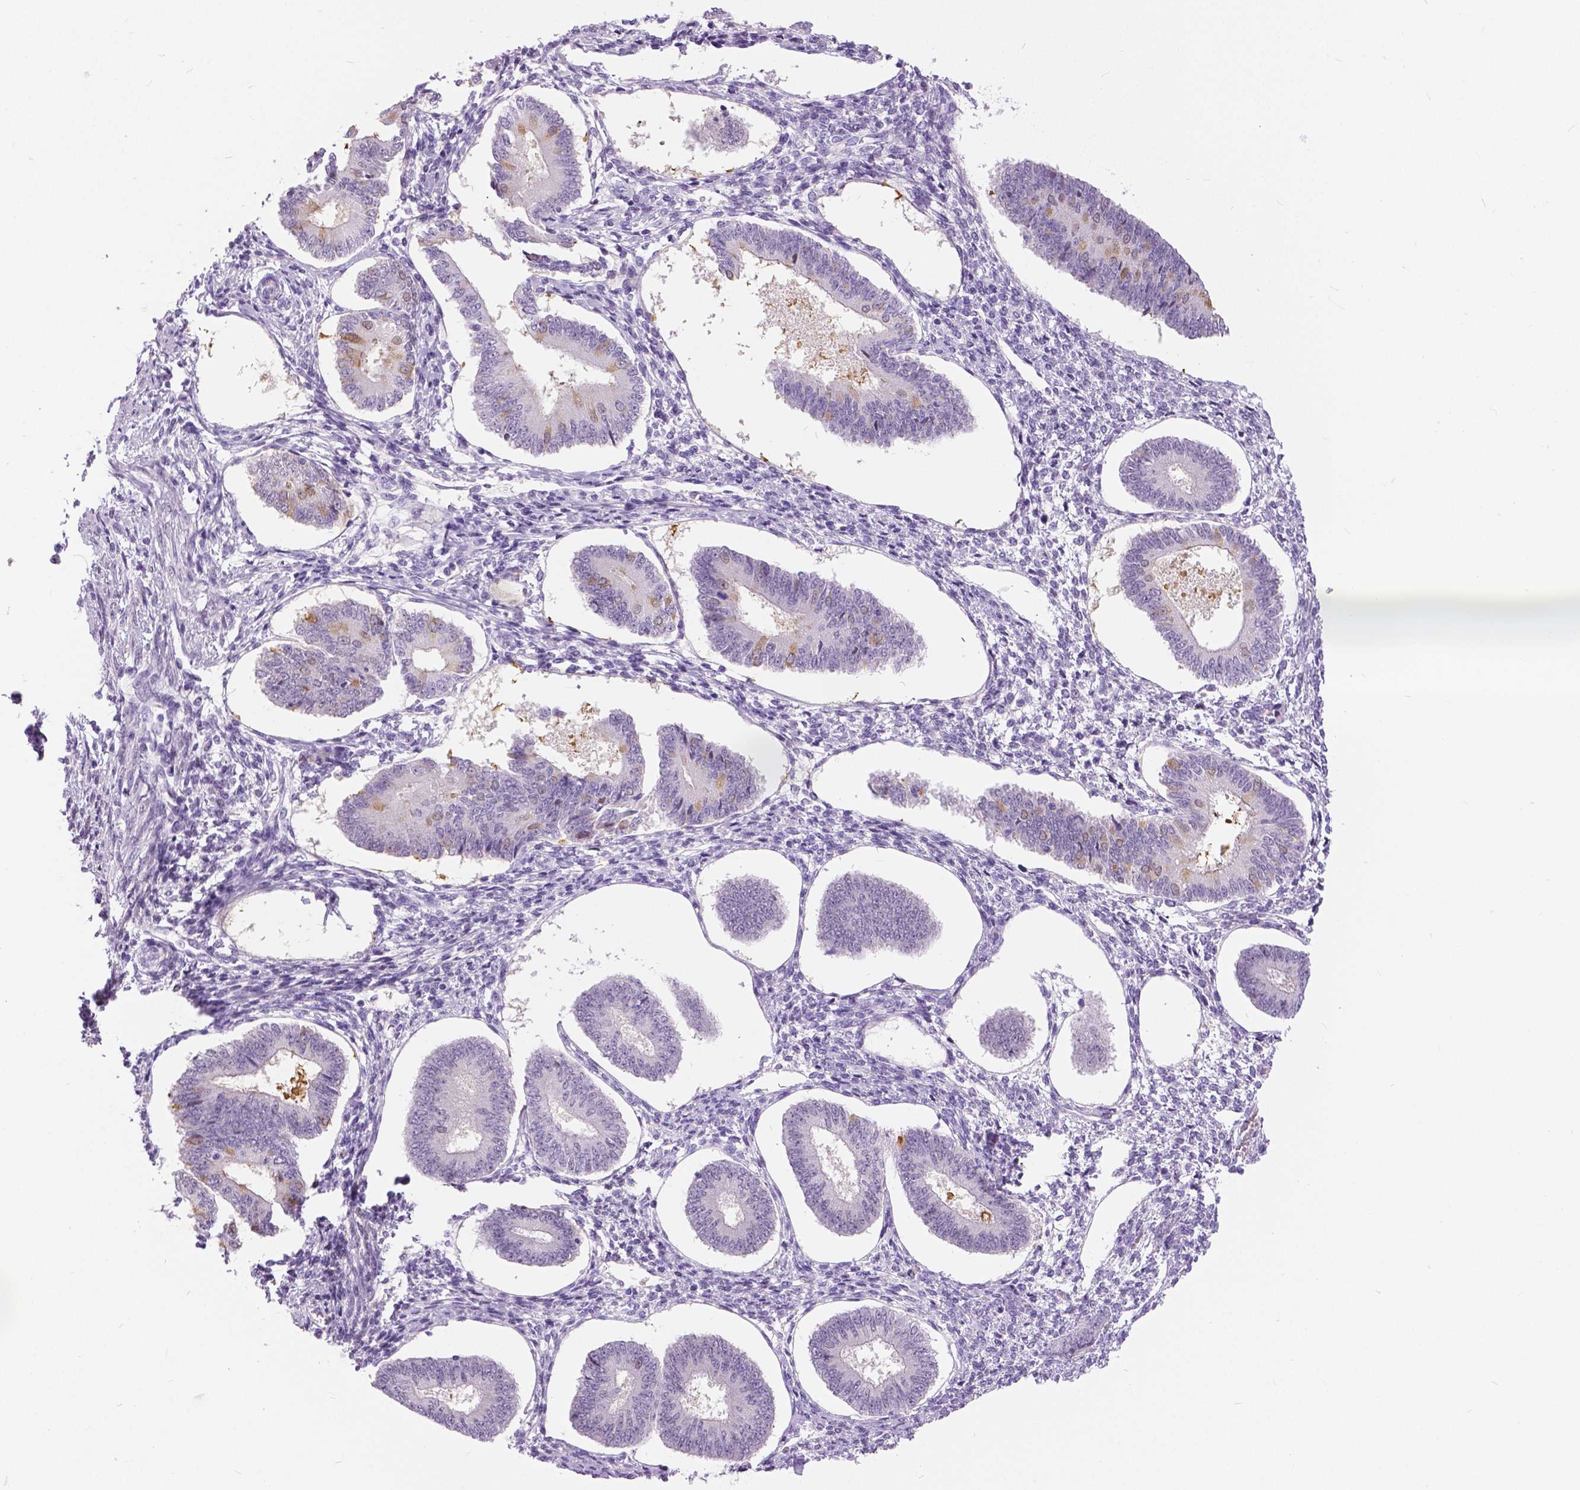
{"staining": {"intensity": "negative", "quantity": "none", "location": "none"}, "tissue": "endometrium", "cell_type": "Cells in endometrial stroma", "image_type": "normal", "snomed": [{"axis": "morphology", "description": "Normal tissue, NOS"}, {"axis": "topography", "description": "Endometrium"}], "caption": "An image of human endometrium is negative for staining in cells in endometrial stroma. (Stains: DAB IHC with hematoxylin counter stain, Microscopy: brightfield microscopy at high magnification).", "gene": "TP53TG5", "patient": {"sex": "female", "age": 42}}